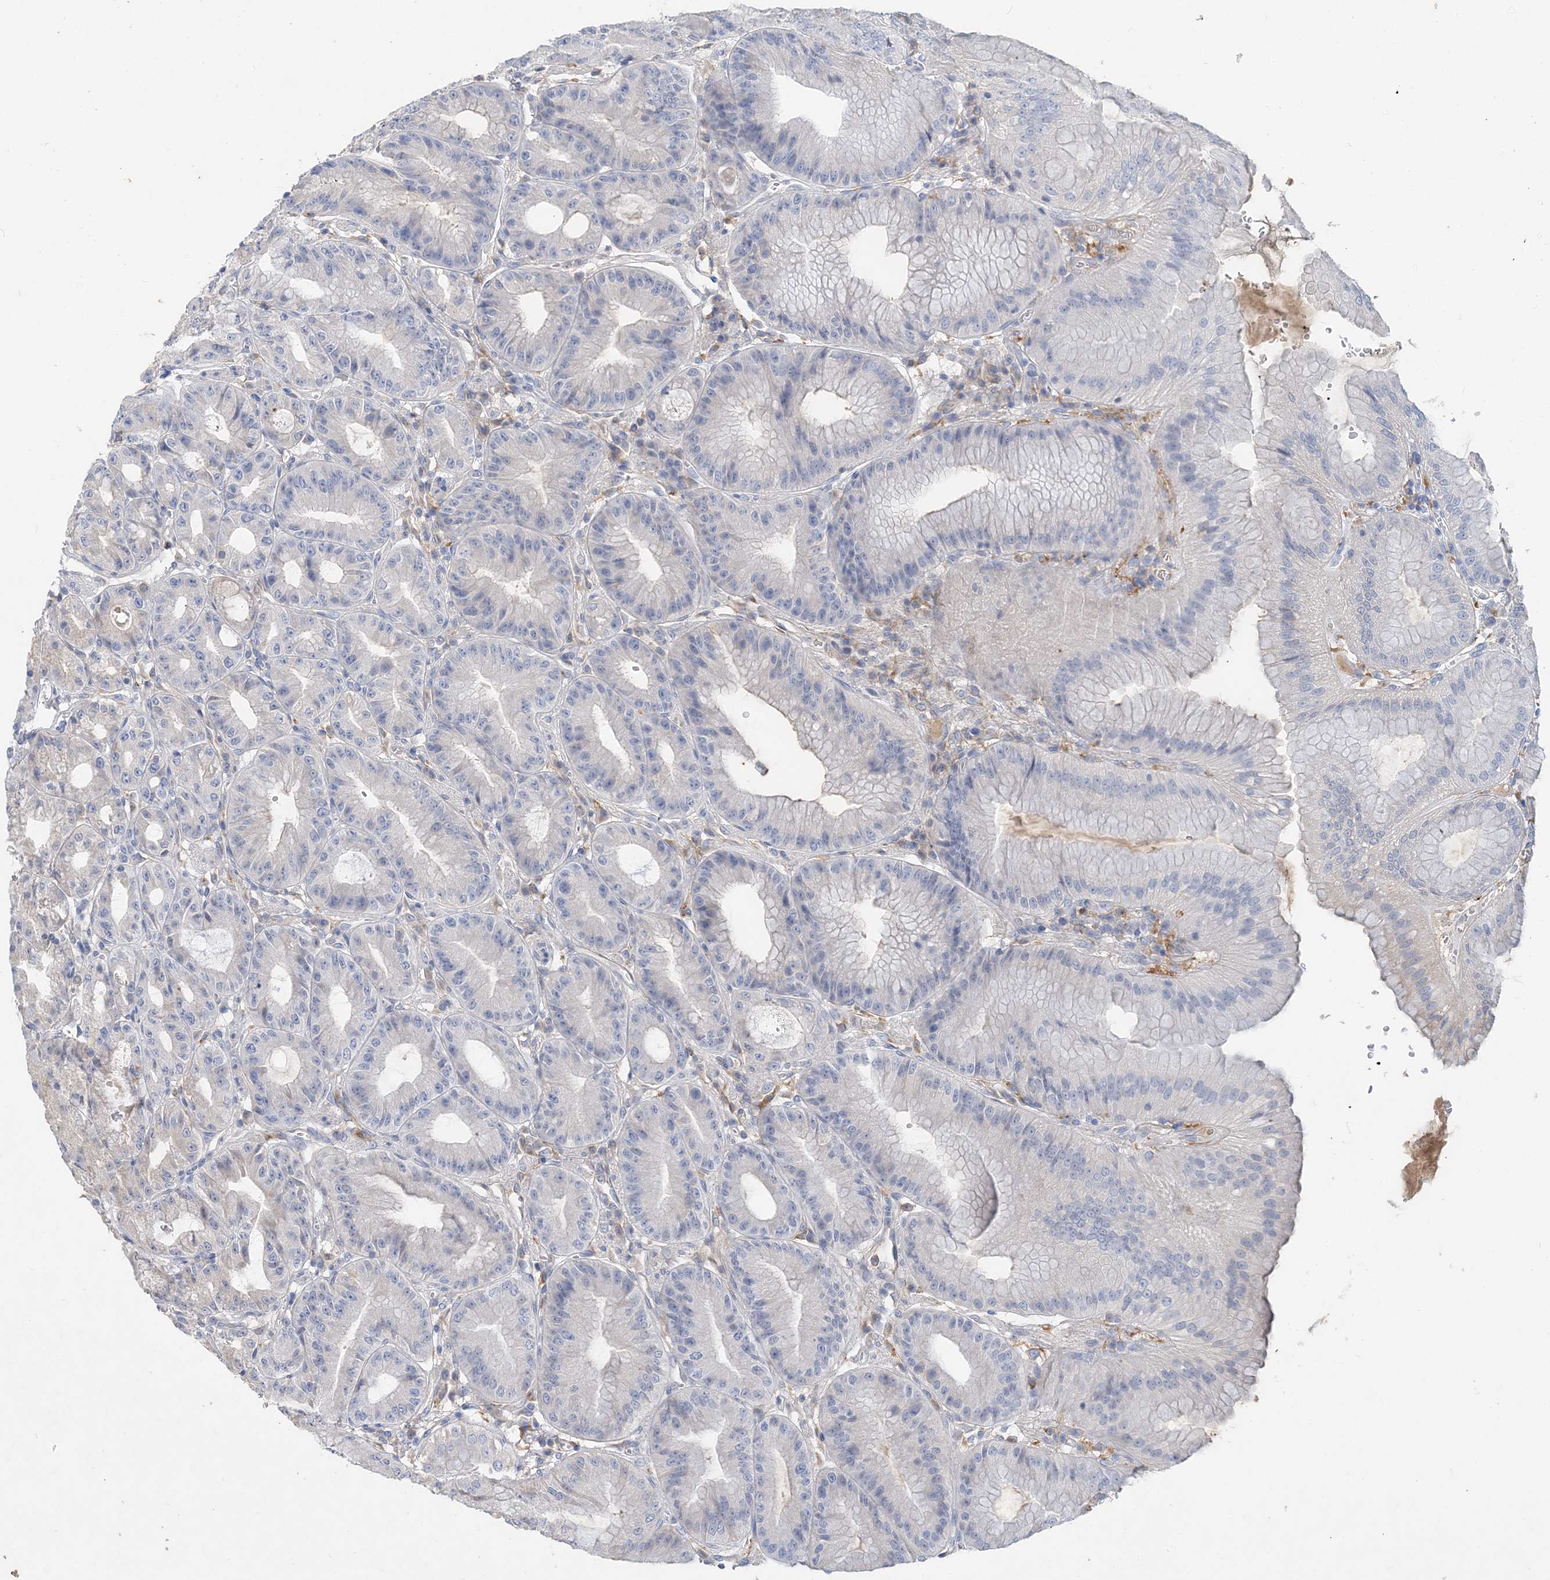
{"staining": {"intensity": "weak", "quantity": "<25%", "location": "cytoplasmic/membranous"}, "tissue": "stomach", "cell_type": "Glandular cells", "image_type": "normal", "snomed": [{"axis": "morphology", "description": "Normal tissue, NOS"}, {"axis": "topography", "description": "Stomach, lower"}], "caption": "The IHC image has no significant positivity in glandular cells of stomach. The staining was performed using DAB to visualize the protein expression in brown, while the nuclei were stained in blue with hematoxylin (Magnification: 20x).", "gene": "GRINA", "patient": {"sex": "male", "age": 71}}